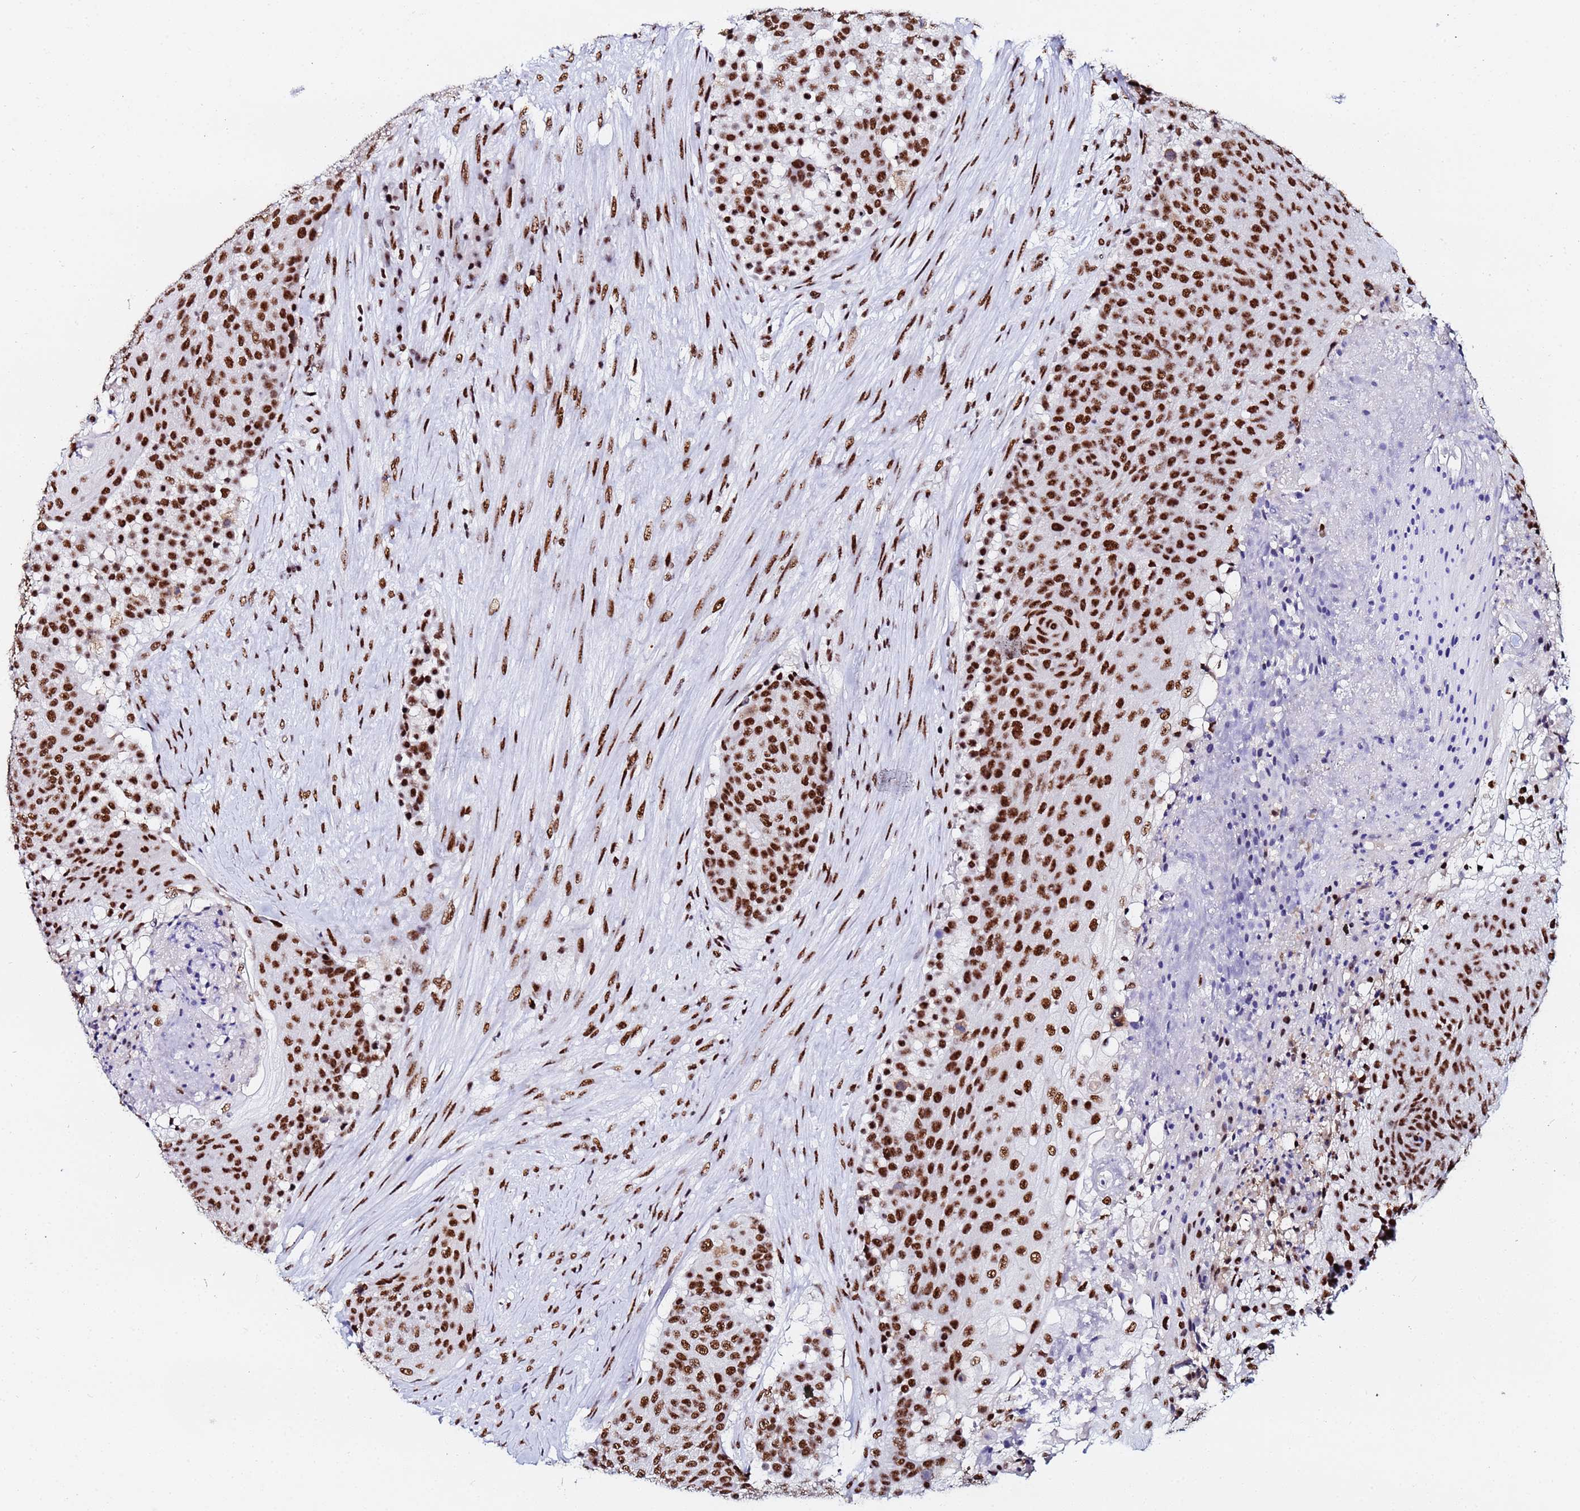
{"staining": {"intensity": "strong", "quantity": ">75%", "location": "nuclear"}, "tissue": "urothelial cancer", "cell_type": "Tumor cells", "image_type": "cancer", "snomed": [{"axis": "morphology", "description": "Urothelial carcinoma, High grade"}, {"axis": "topography", "description": "Urinary bladder"}], "caption": "A histopathology image showing strong nuclear expression in about >75% of tumor cells in high-grade urothelial carcinoma, as visualized by brown immunohistochemical staining.", "gene": "SNRPA1", "patient": {"sex": "female", "age": 63}}